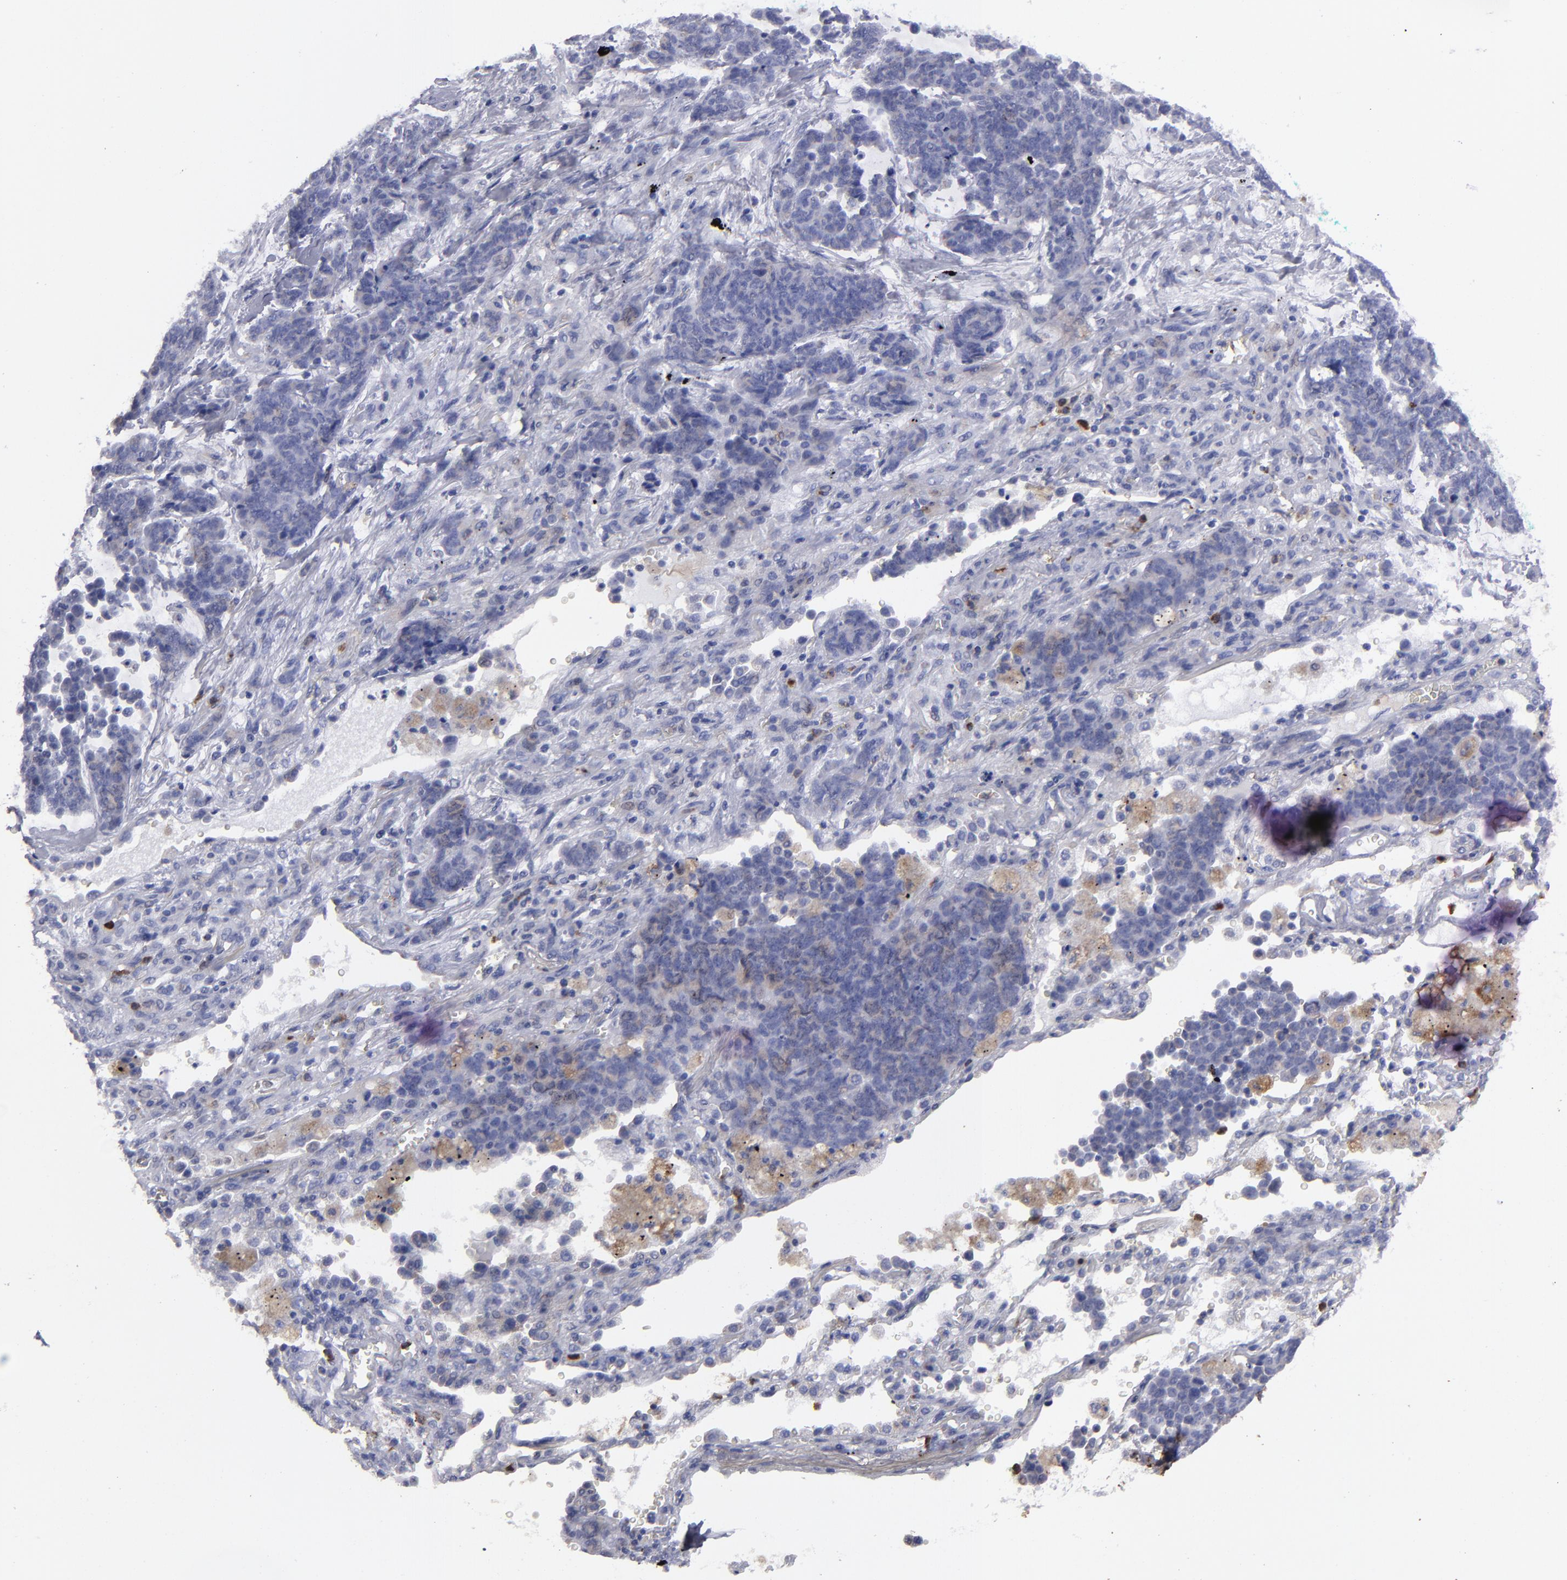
{"staining": {"intensity": "weak", "quantity": "<25%", "location": "cytoplasmic/membranous"}, "tissue": "lung cancer", "cell_type": "Tumor cells", "image_type": "cancer", "snomed": [{"axis": "morphology", "description": "Neoplasm, malignant, NOS"}, {"axis": "topography", "description": "Lung"}], "caption": "This is a photomicrograph of immunohistochemistry staining of lung cancer (malignant neoplasm), which shows no positivity in tumor cells.", "gene": "FGR", "patient": {"sex": "female", "age": 58}}